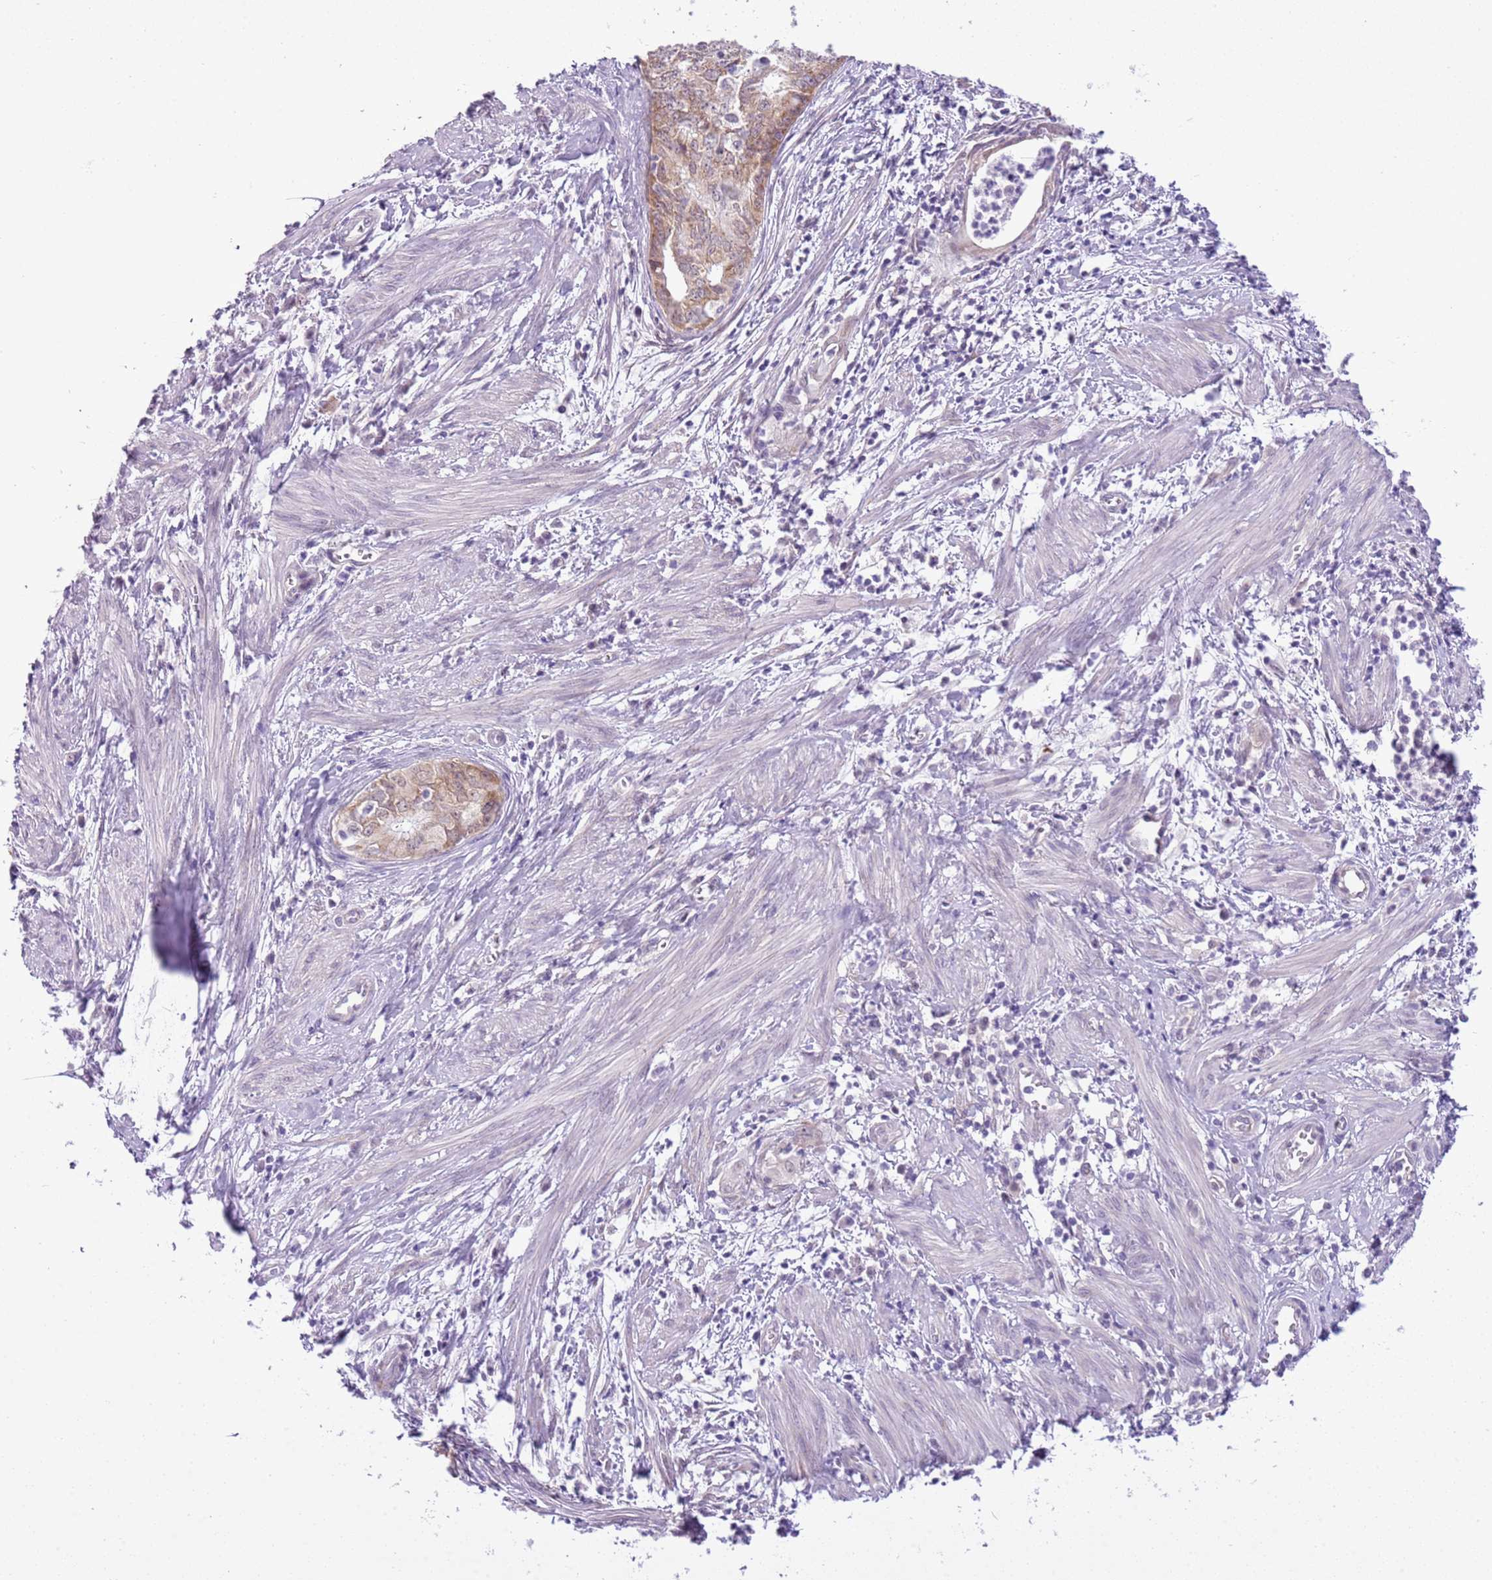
{"staining": {"intensity": "moderate", "quantity": "25%-75%", "location": "cytoplasmic/membranous"}, "tissue": "endometrial cancer", "cell_type": "Tumor cells", "image_type": "cancer", "snomed": [{"axis": "morphology", "description": "Adenocarcinoma, NOS"}, {"axis": "topography", "description": "Endometrium"}], "caption": "About 25%-75% of tumor cells in endometrial cancer (adenocarcinoma) show moderate cytoplasmic/membranous protein staining as visualized by brown immunohistochemical staining.", "gene": "FAM120C", "patient": {"sex": "female", "age": 68}}